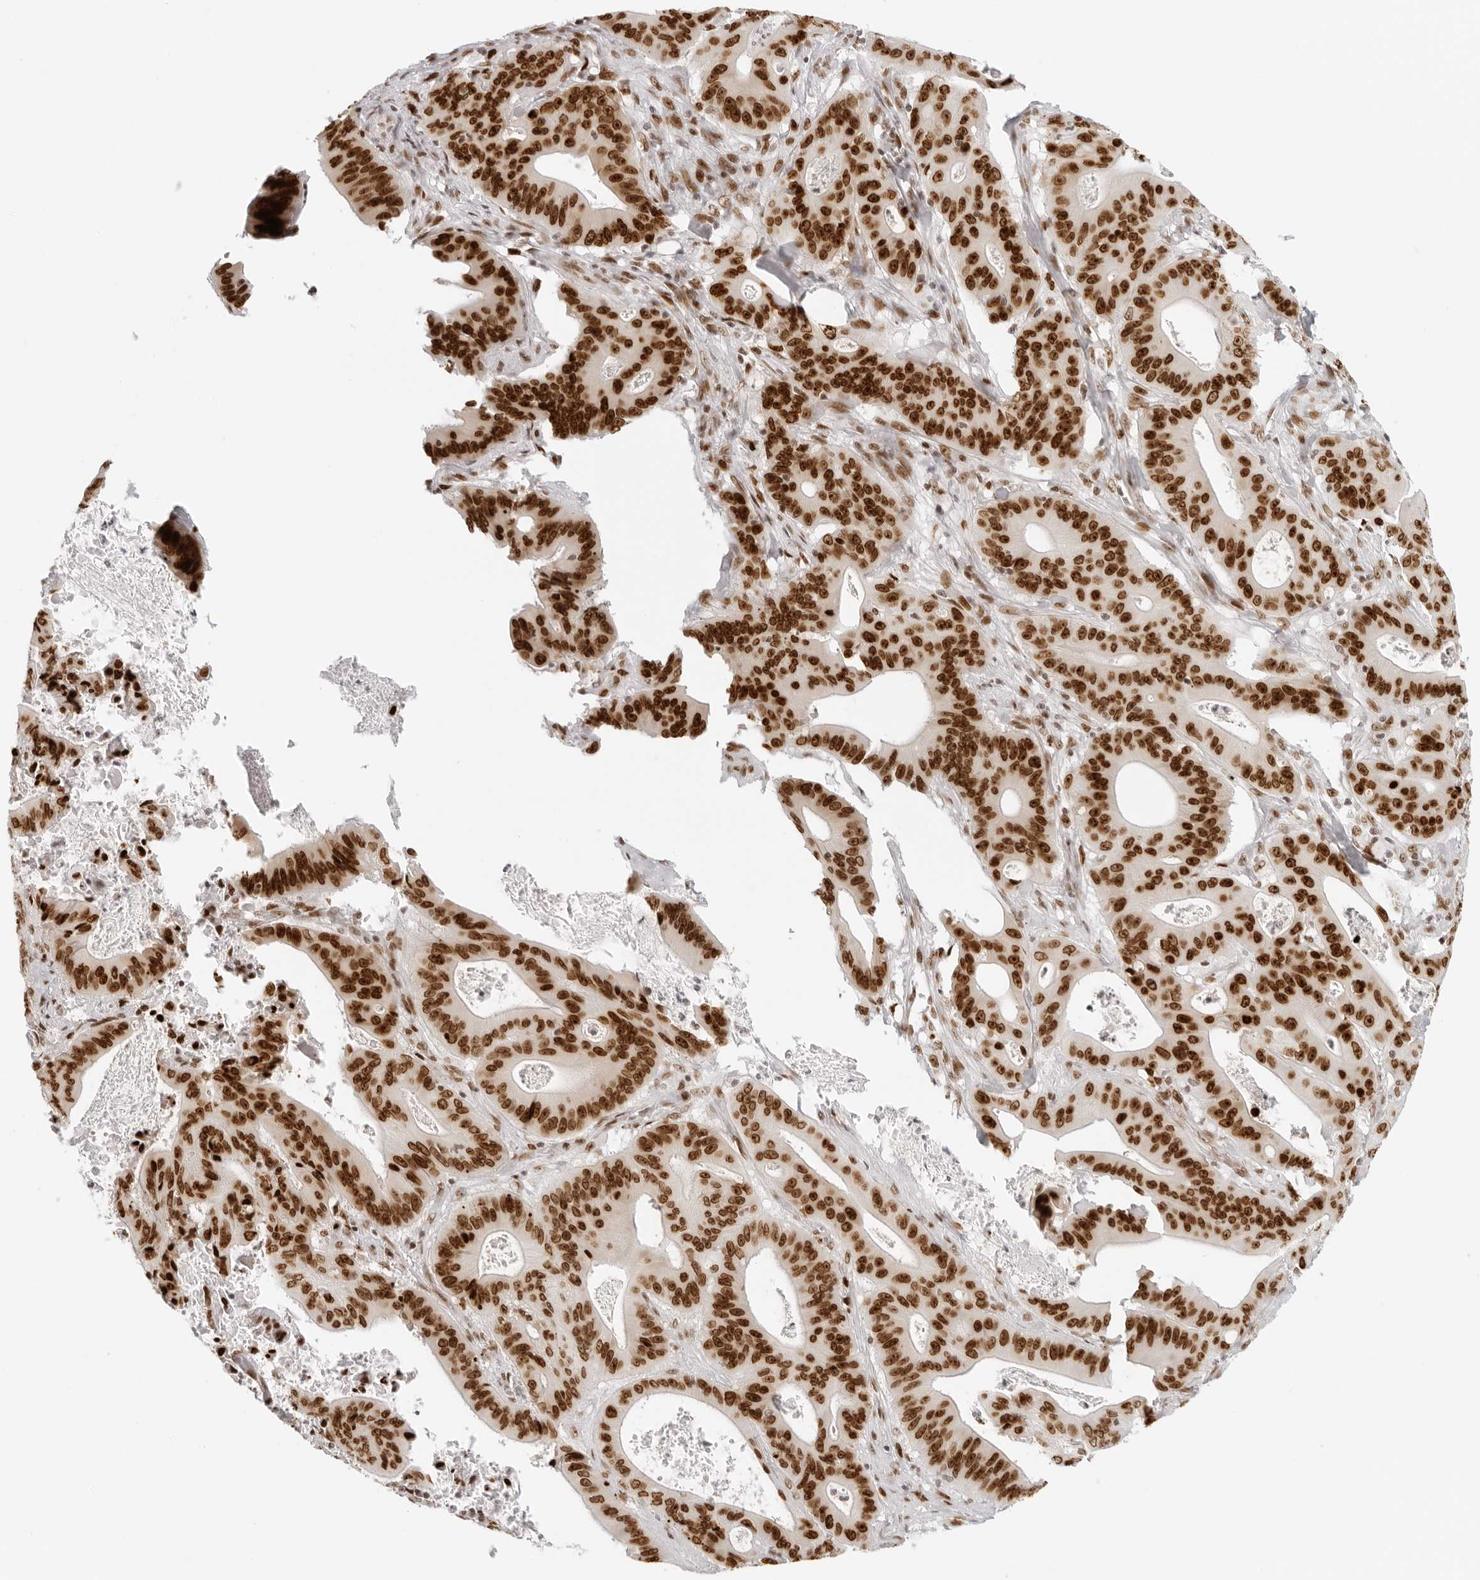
{"staining": {"intensity": "strong", "quantity": ">75%", "location": "nuclear"}, "tissue": "pancreatic cancer", "cell_type": "Tumor cells", "image_type": "cancer", "snomed": [{"axis": "morphology", "description": "Normal tissue, NOS"}, {"axis": "topography", "description": "Lymph node"}], "caption": "This micrograph reveals pancreatic cancer stained with IHC to label a protein in brown. The nuclear of tumor cells show strong positivity for the protein. Nuclei are counter-stained blue.", "gene": "RCC1", "patient": {"sex": "male", "age": 62}}